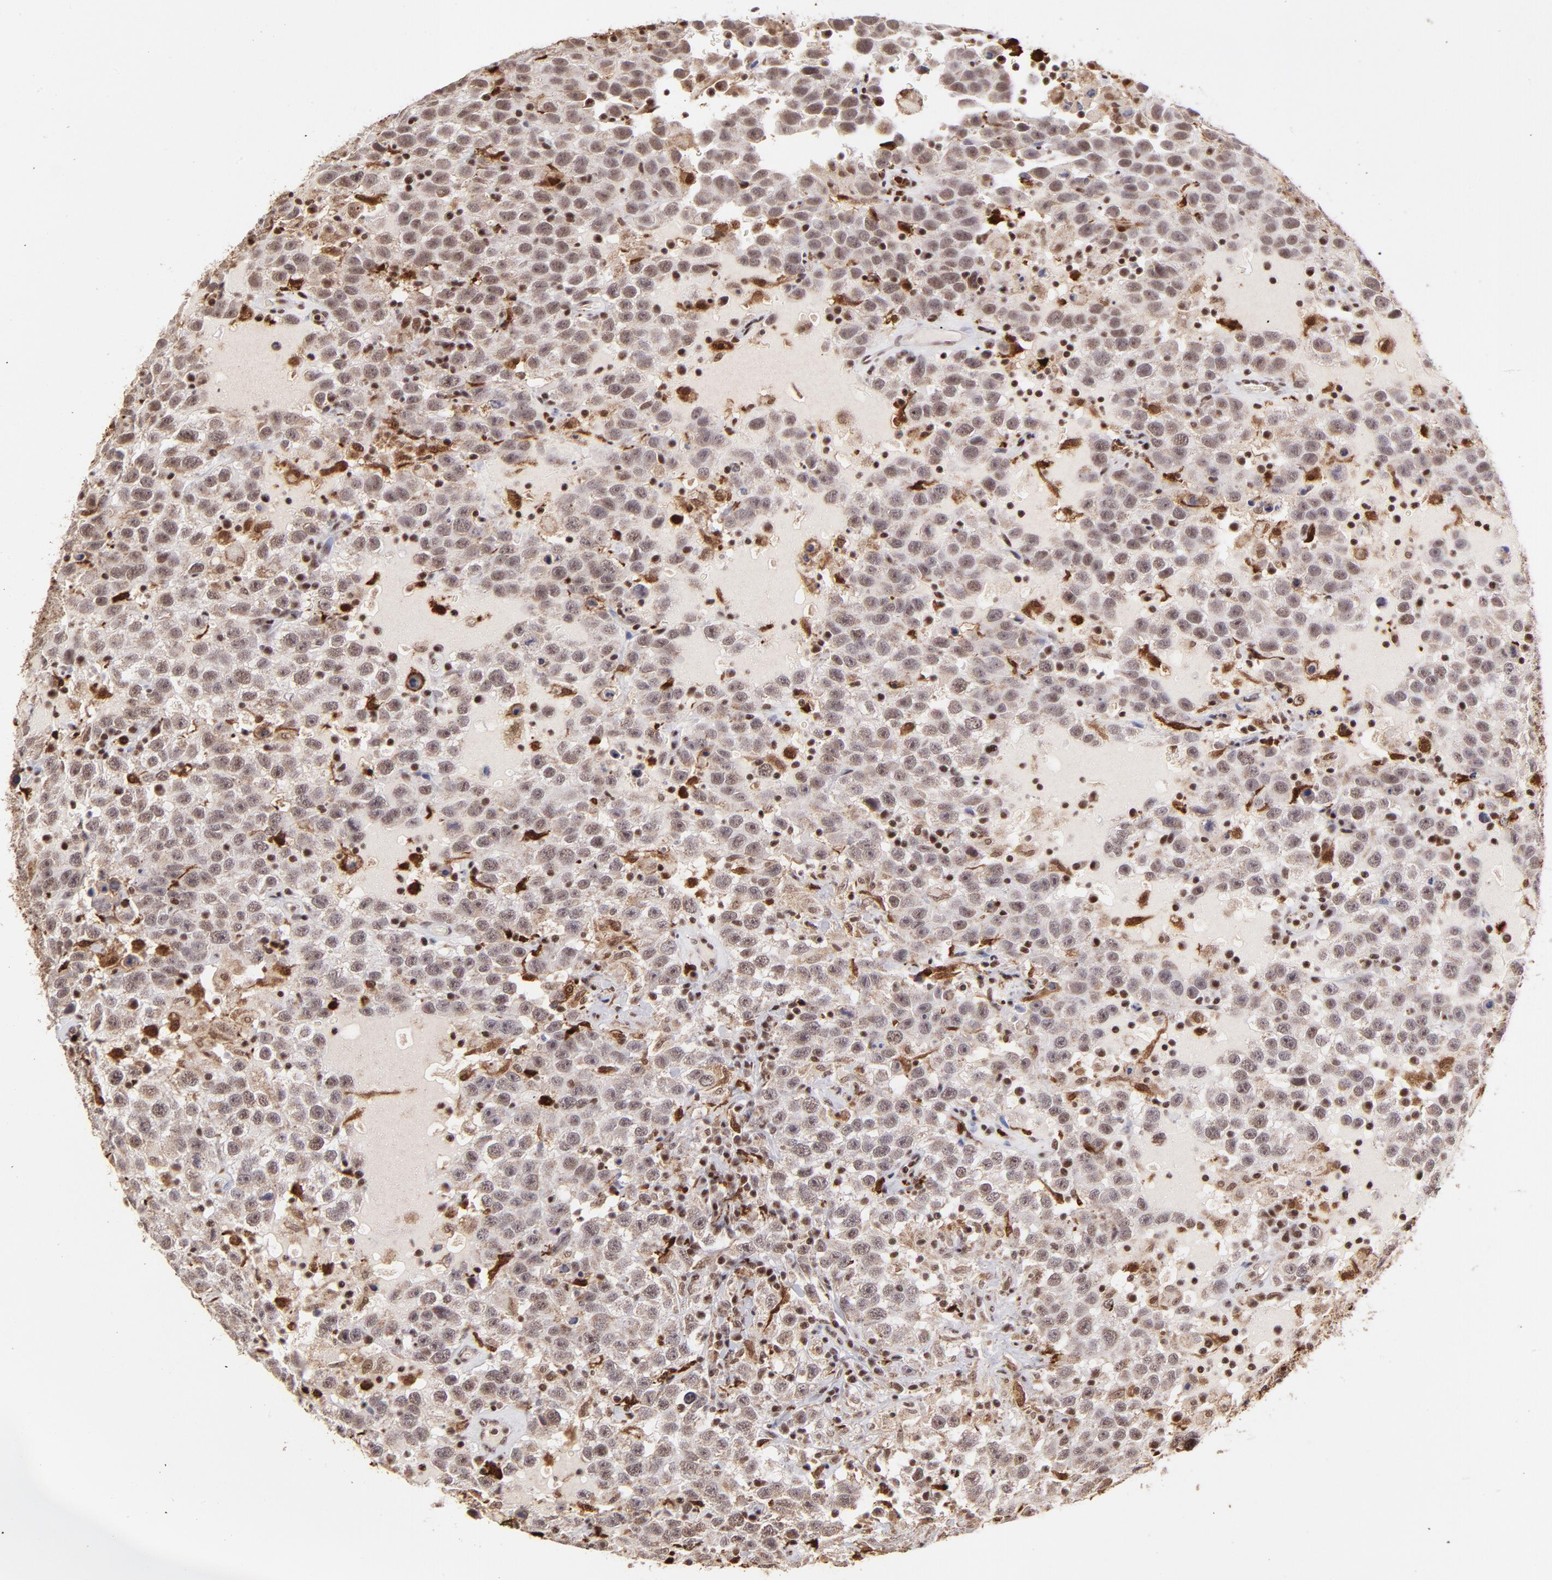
{"staining": {"intensity": "weak", "quantity": ">75%", "location": "cytoplasmic/membranous,nuclear"}, "tissue": "testis cancer", "cell_type": "Tumor cells", "image_type": "cancer", "snomed": [{"axis": "morphology", "description": "Seminoma, NOS"}, {"axis": "topography", "description": "Testis"}], "caption": "Immunohistochemical staining of testis seminoma demonstrates weak cytoplasmic/membranous and nuclear protein staining in approximately >75% of tumor cells. Immunohistochemistry stains the protein of interest in brown and the nuclei are stained blue.", "gene": "ZFX", "patient": {"sex": "male", "age": 41}}